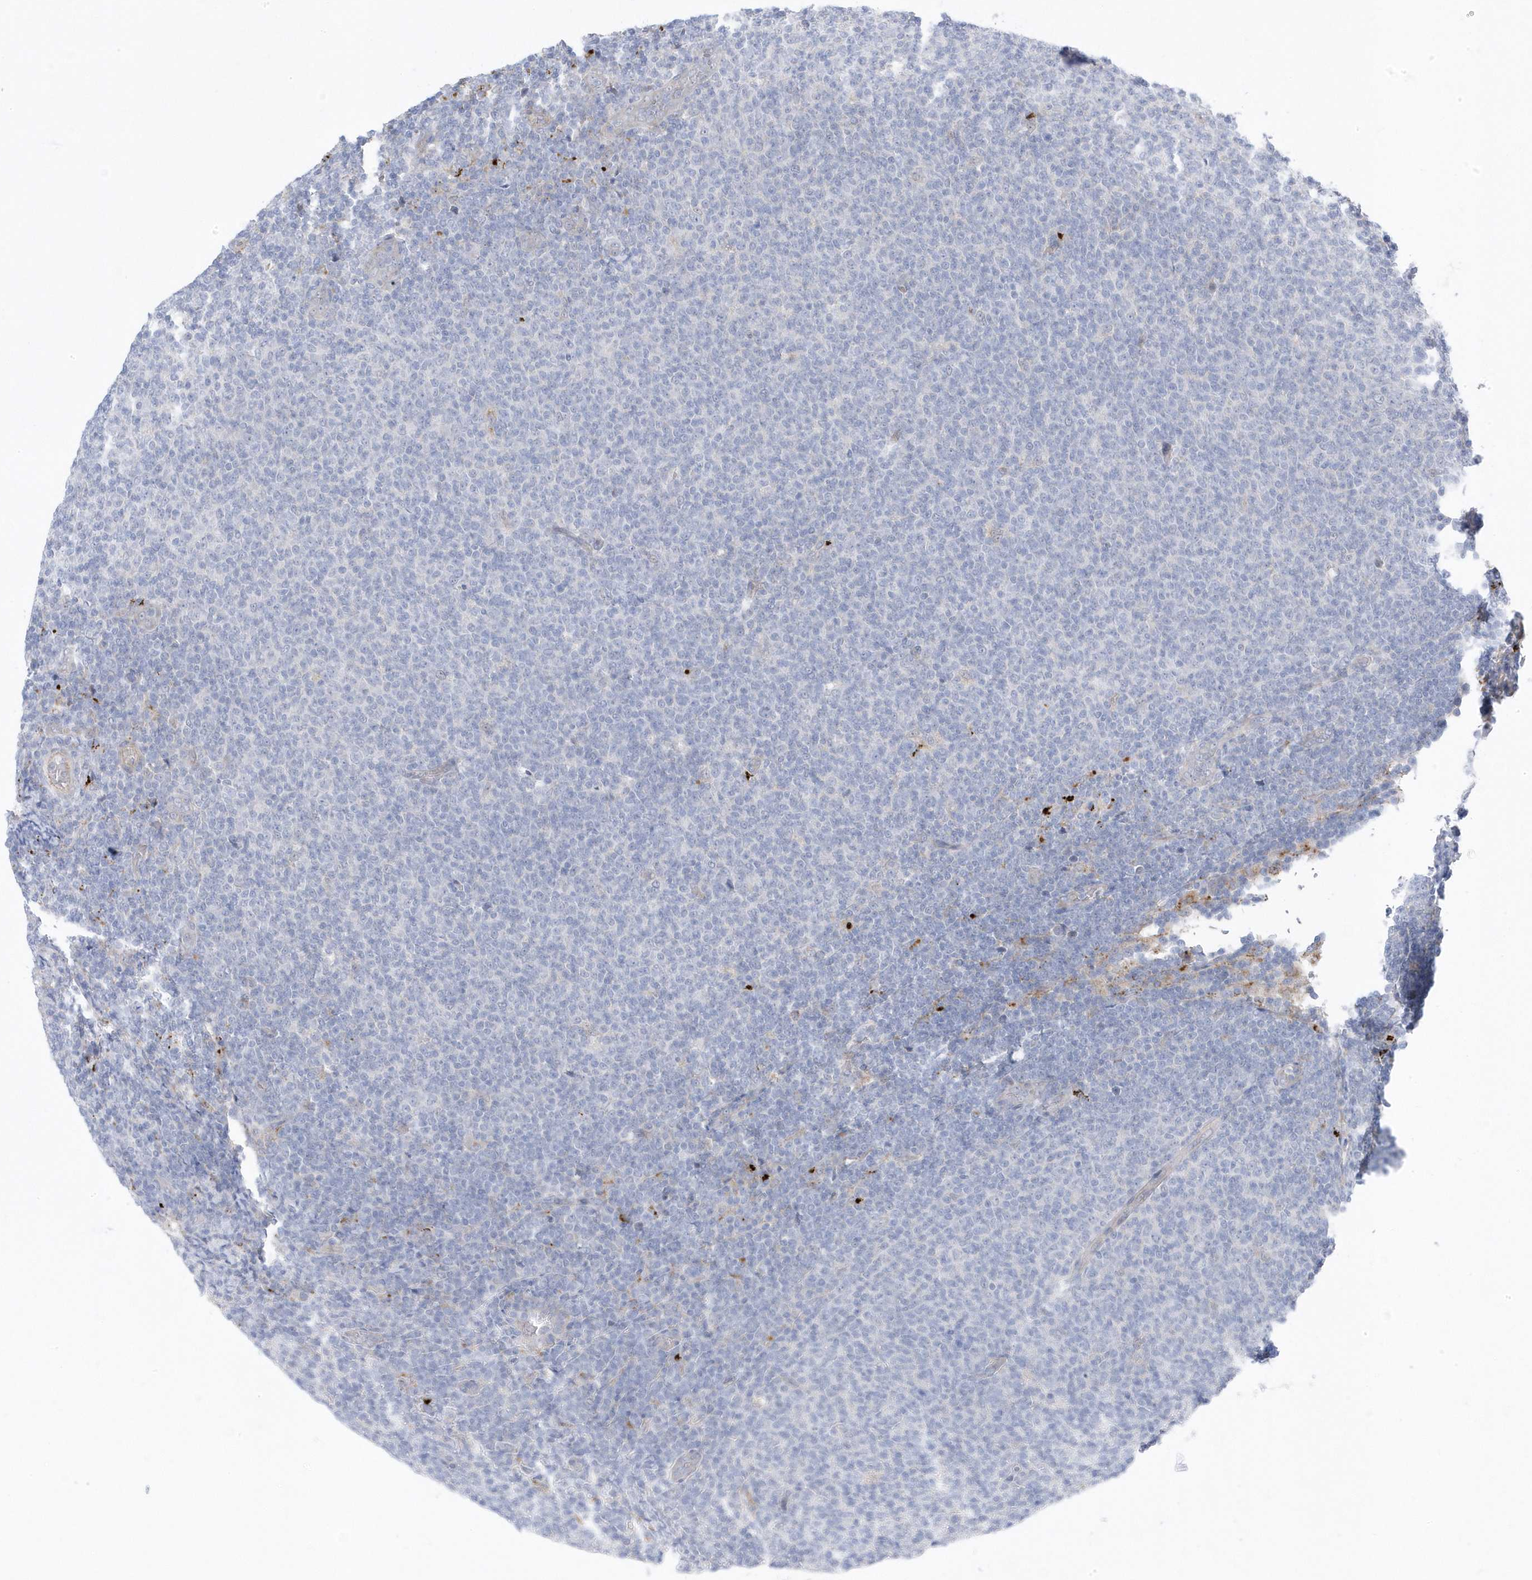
{"staining": {"intensity": "negative", "quantity": "none", "location": "none"}, "tissue": "lymphoma", "cell_type": "Tumor cells", "image_type": "cancer", "snomed": [{"axis": "morphology", "description": "Malignant lymphoma, non-Hodgkin's type, Low grade"}, {"axis": "topography", "description": "Lymph node"}], "caption": "The photomicrograph demonstrates no staining of tumor cells in malignant lymphoma, non-Hodgkin's type (low-grade).", "gene": "ANAPC1", "patient": {"sex": "male", "age": 66}}